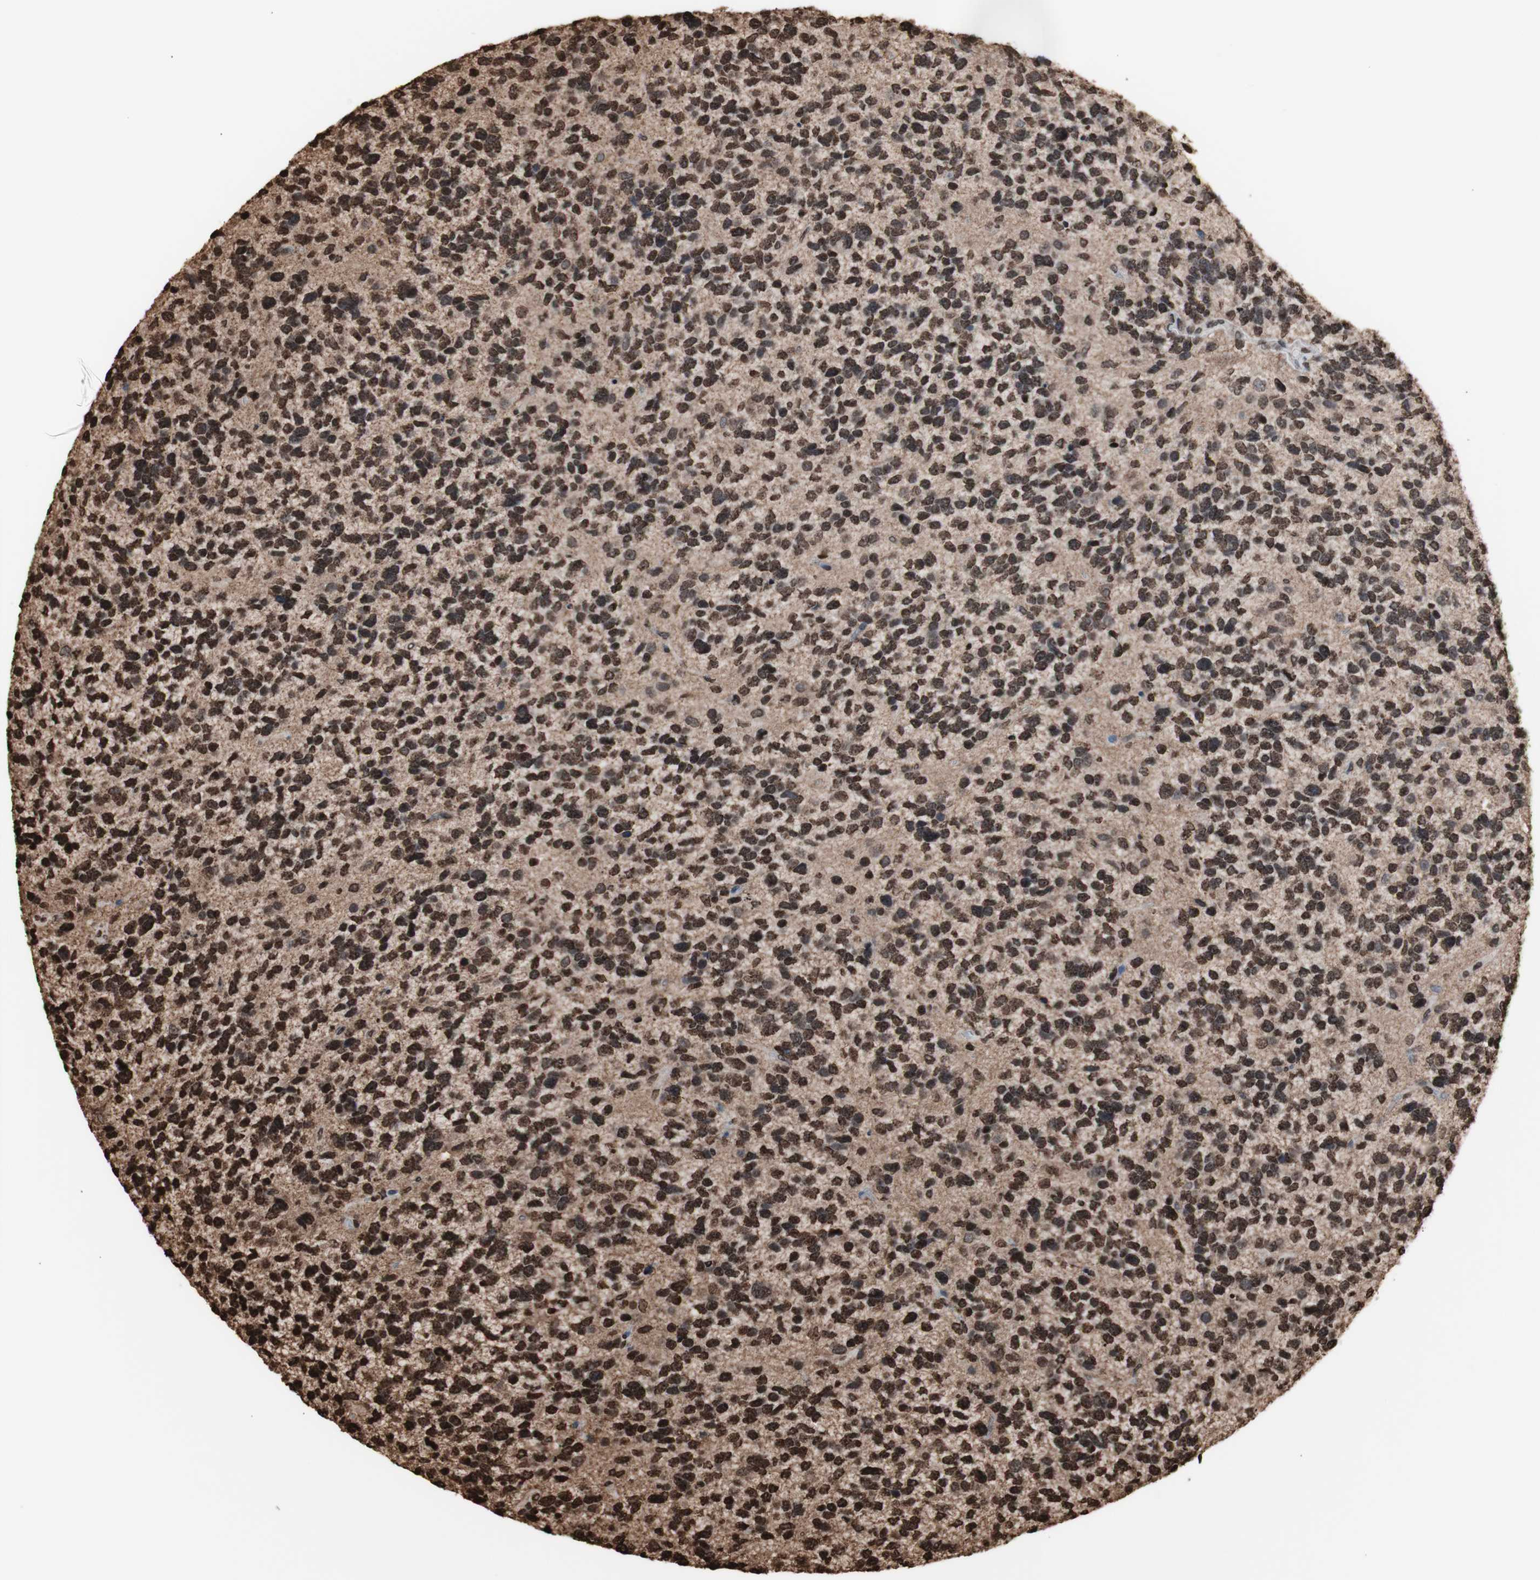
{"staining": {"intensity": "moderate", "quantity": ">75%", "location": "nuclear"}, "tissue": "glioma", "cell_type": "Tumor cells", "image_type": "cancer", "snomed": [{"axis": "morphology", "description": "Glioma, malignant, High grade"}, {"axis": "topography", "description": "Brain"}], "caption": "Tumor cells display moderate nuclear positivity in approximately >75% of cells in high-grade glioma (malignant). (DAB IHC with brightfield microscopy, high magnification).", "gene": "SNAI2", "patient": {"sex": "female", "age": 58}}